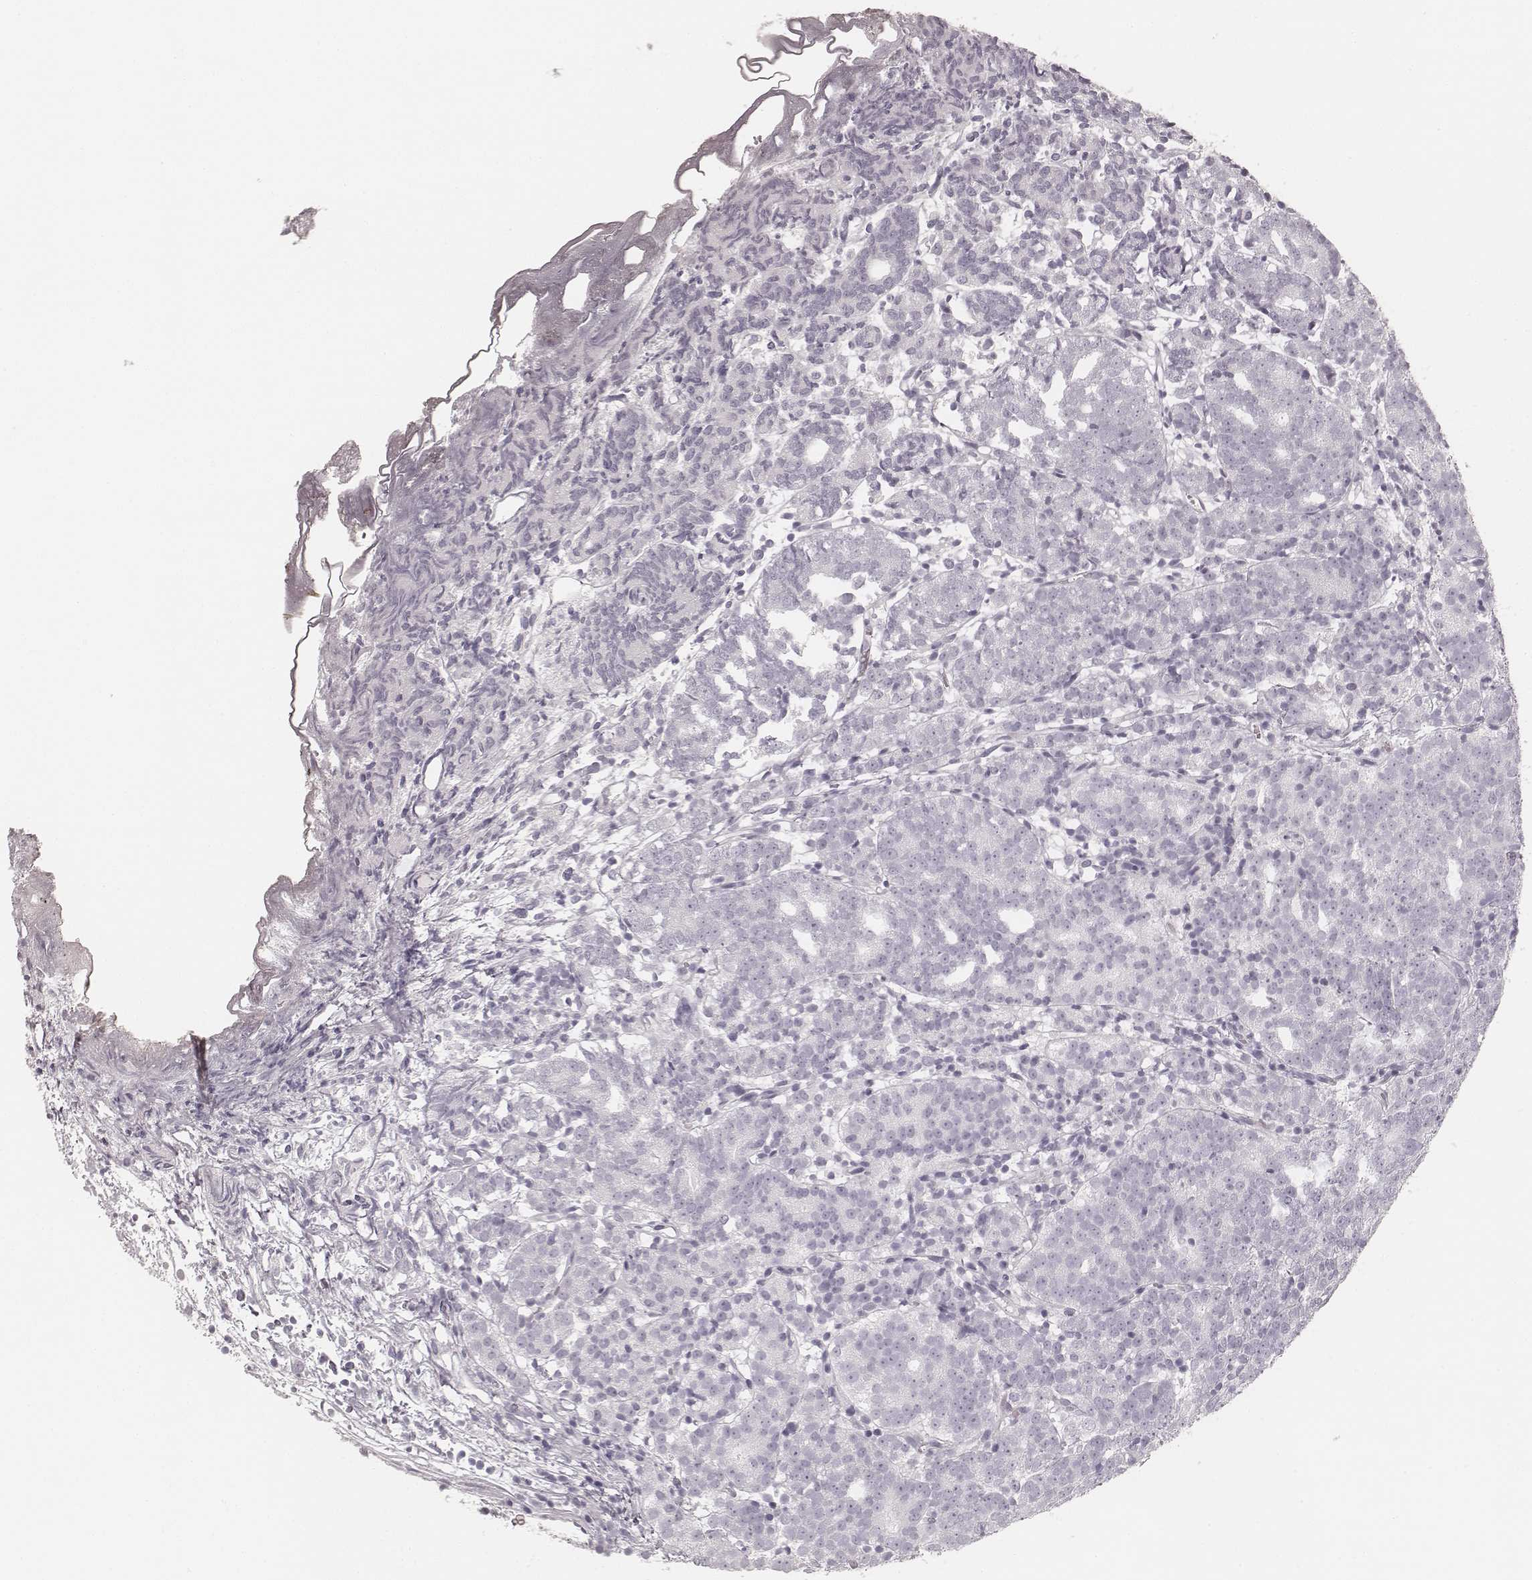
{"staining": {"intensity": "negative", "quantity": "none", "location": "none"}, "tissue": "prostate cancer", "cell_type": "Tumor cells", "image_type": "cancer", "snomed": [{"axis": "morphology", "description": "Adenocarcinoma, High grade"}, {"axis": "topography", "description": "Prostate"}], "caption": "The image demonstrates no staining of tumor cells in prostate cancer (high-grade adenocarcinoma).", "gene": "KRT72", "patient": {"sex": "male", "age": 53}}